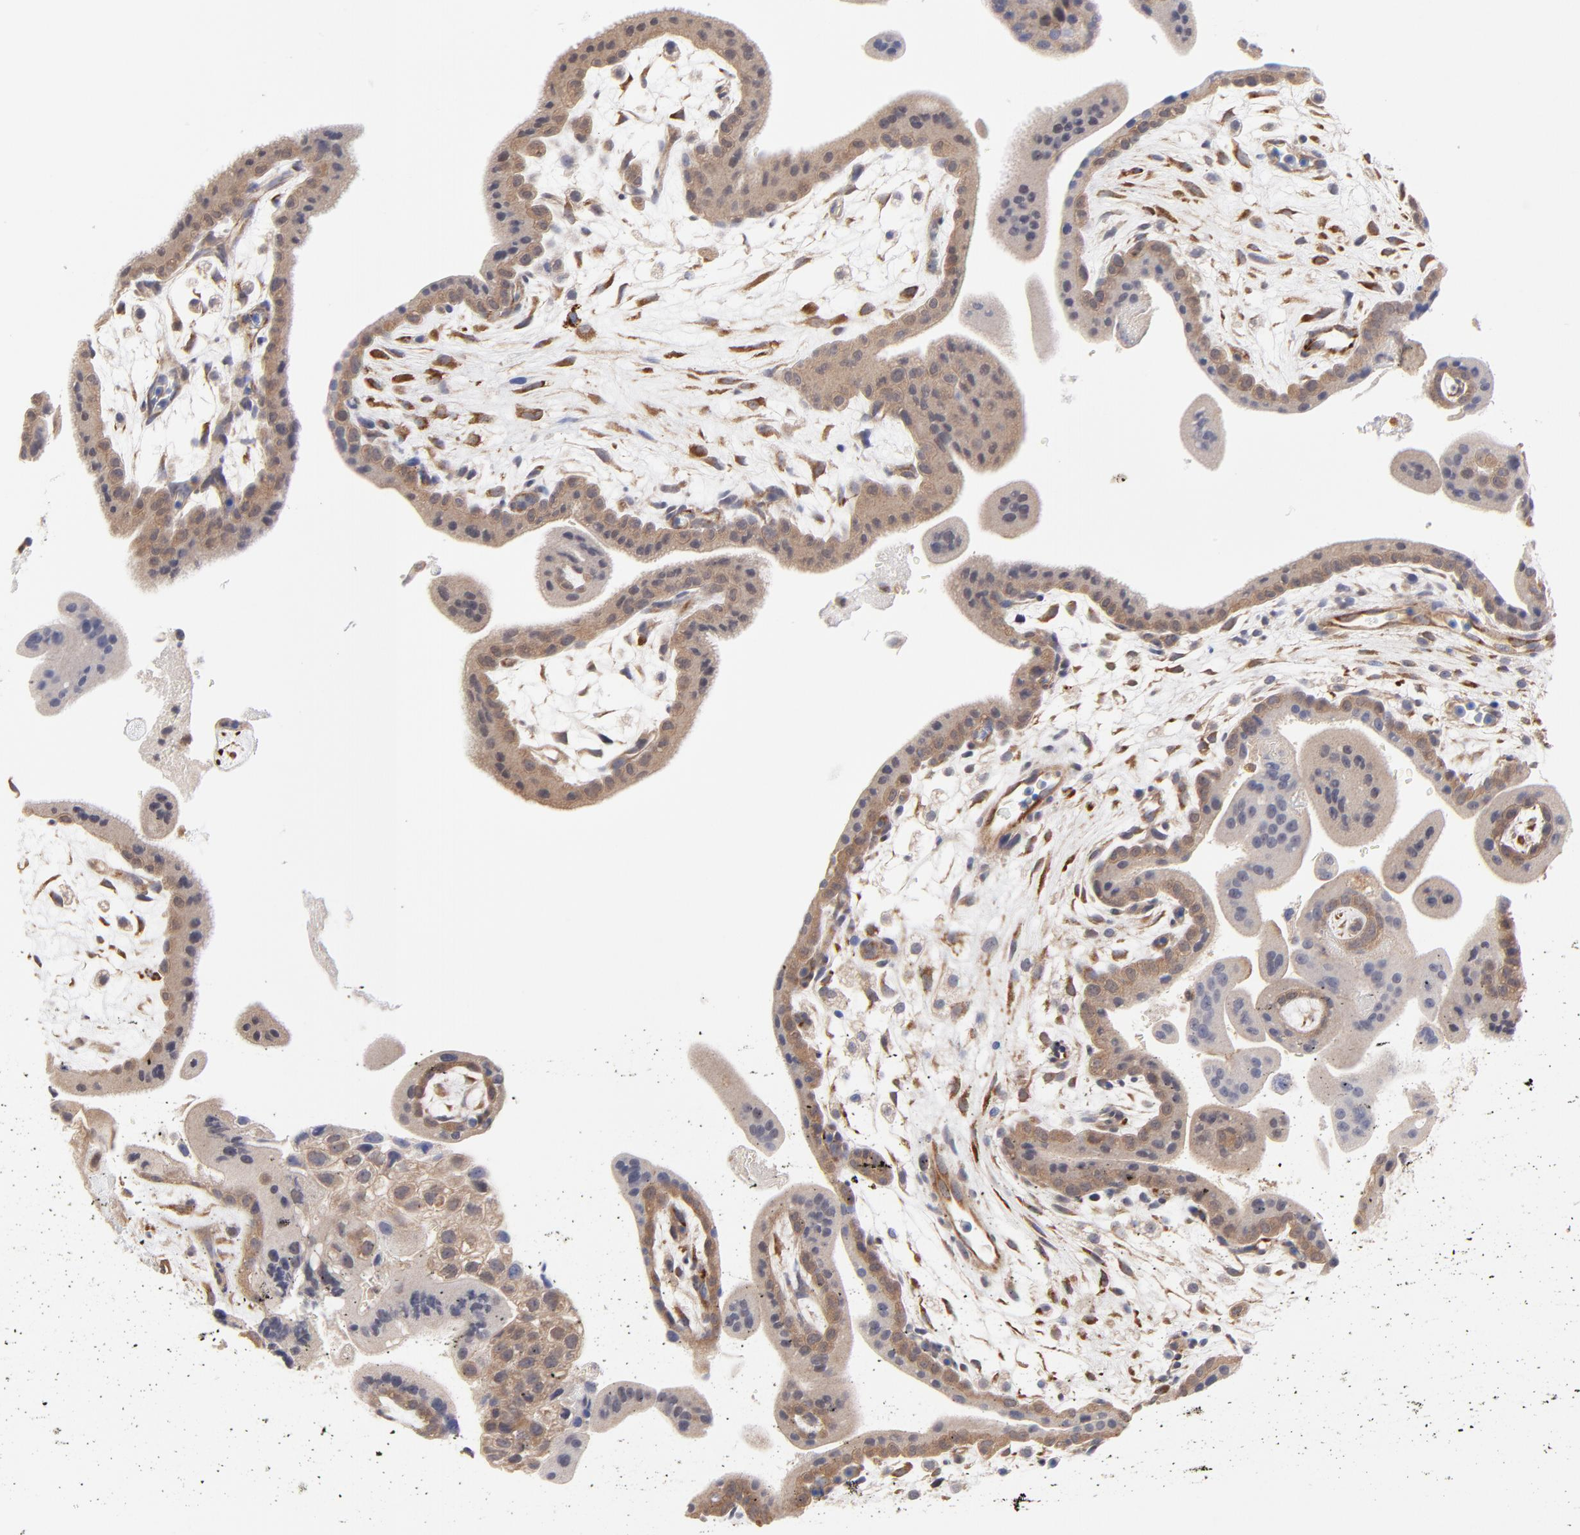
{"staining": {"intensity": "moderate", "quantity": ">75%", "location": "cytoplasmic/membranous"}, "tissue": "placenta", "cell_type": "Decidual cells", "image_type": "normal", "snomed": [{"axis": "morphology", "description": "Normal tissue, NOS"}, {"axis": "topography", "description": "Placenta"}], "caption": "Decidual cells reveal medium levels of moderate cytoplasmic/membranous expression in about >75% of cells in unremarkable placenta. The protein of interest is shown in brown color, while the nuclei are stained blue.", "gene": "PCMT1", "patient": {"sex": "female", "age": 35}}